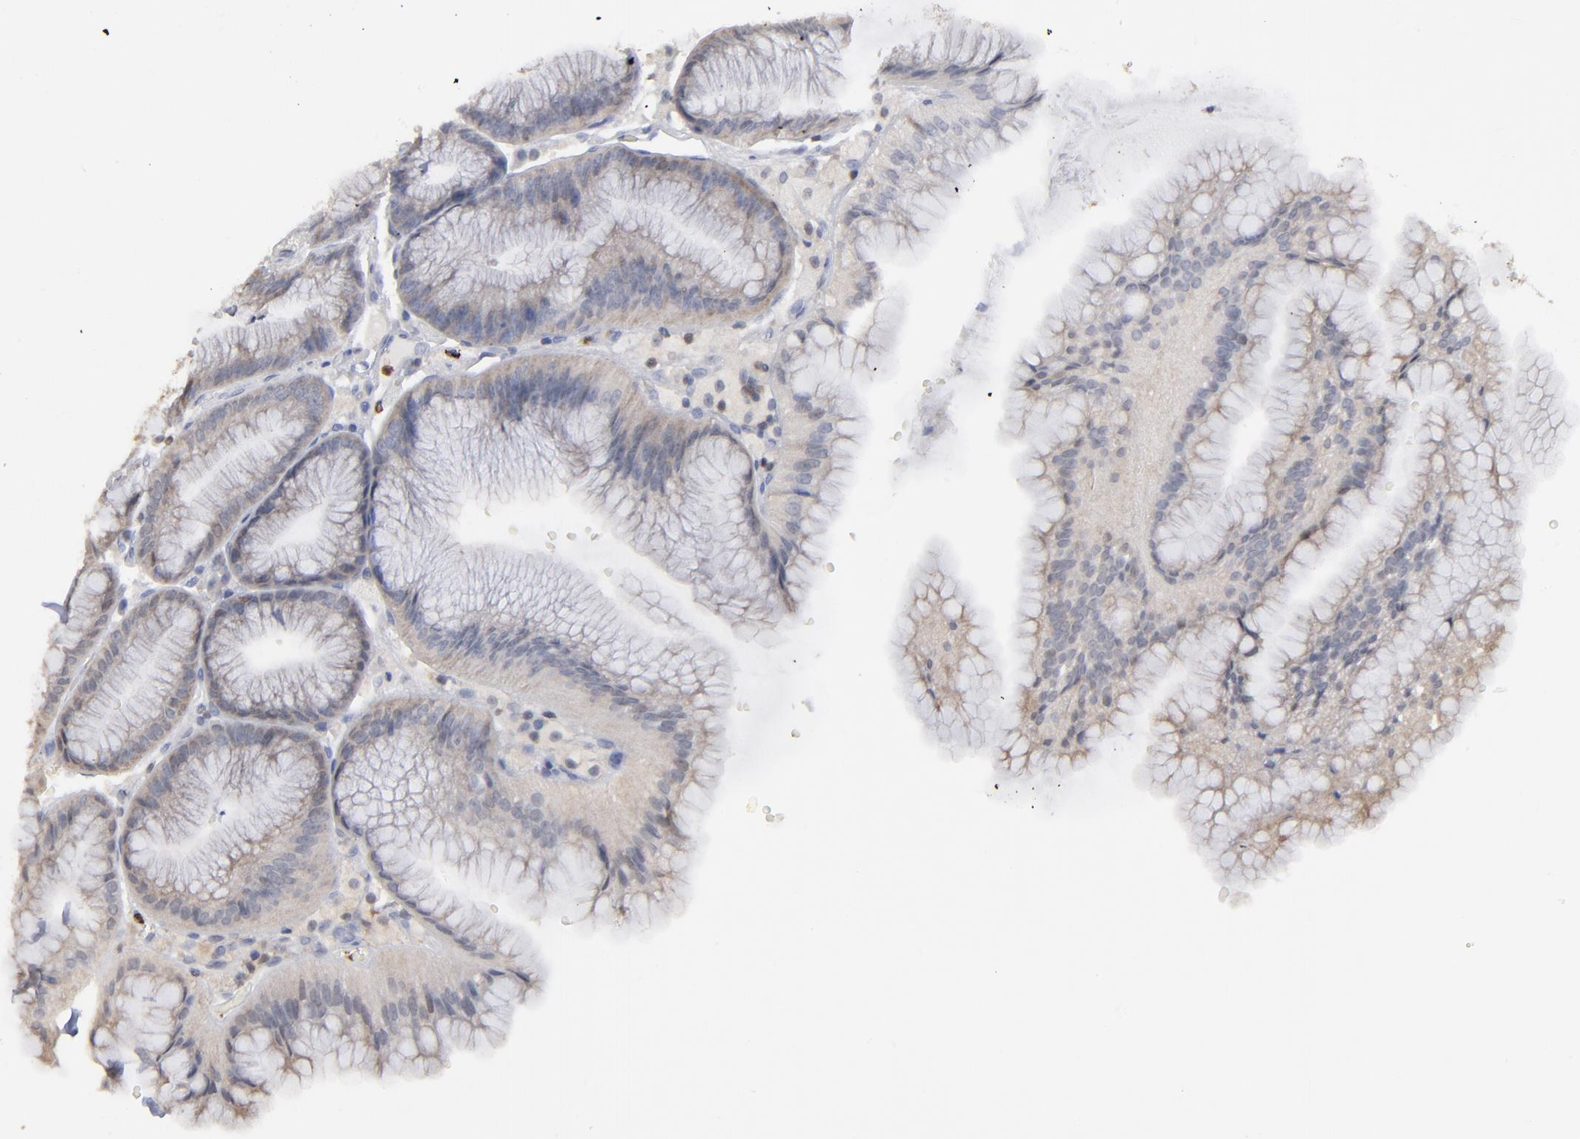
{"staining": {"intensity": "negative", "quantity": "none", "location": "none"}, "tissue": "stomach", "cell_type": "Glandular cells", "image_type": "normal", "snomed": [{"axis": "morphology", "description": "Normal tissue, NOS"}, {"axis": "topography", "description": "Stomach, lower"}], "caption": "Immunohistochemistry histopathology image of benign human stomach stained for a protein (brown), which displays no positivity in glandular cells. (DAB IHC visualized using brightfield microscopy, high magnification).", "gene": "TBXT", "patient": {"sex": "male", "age": 71}}